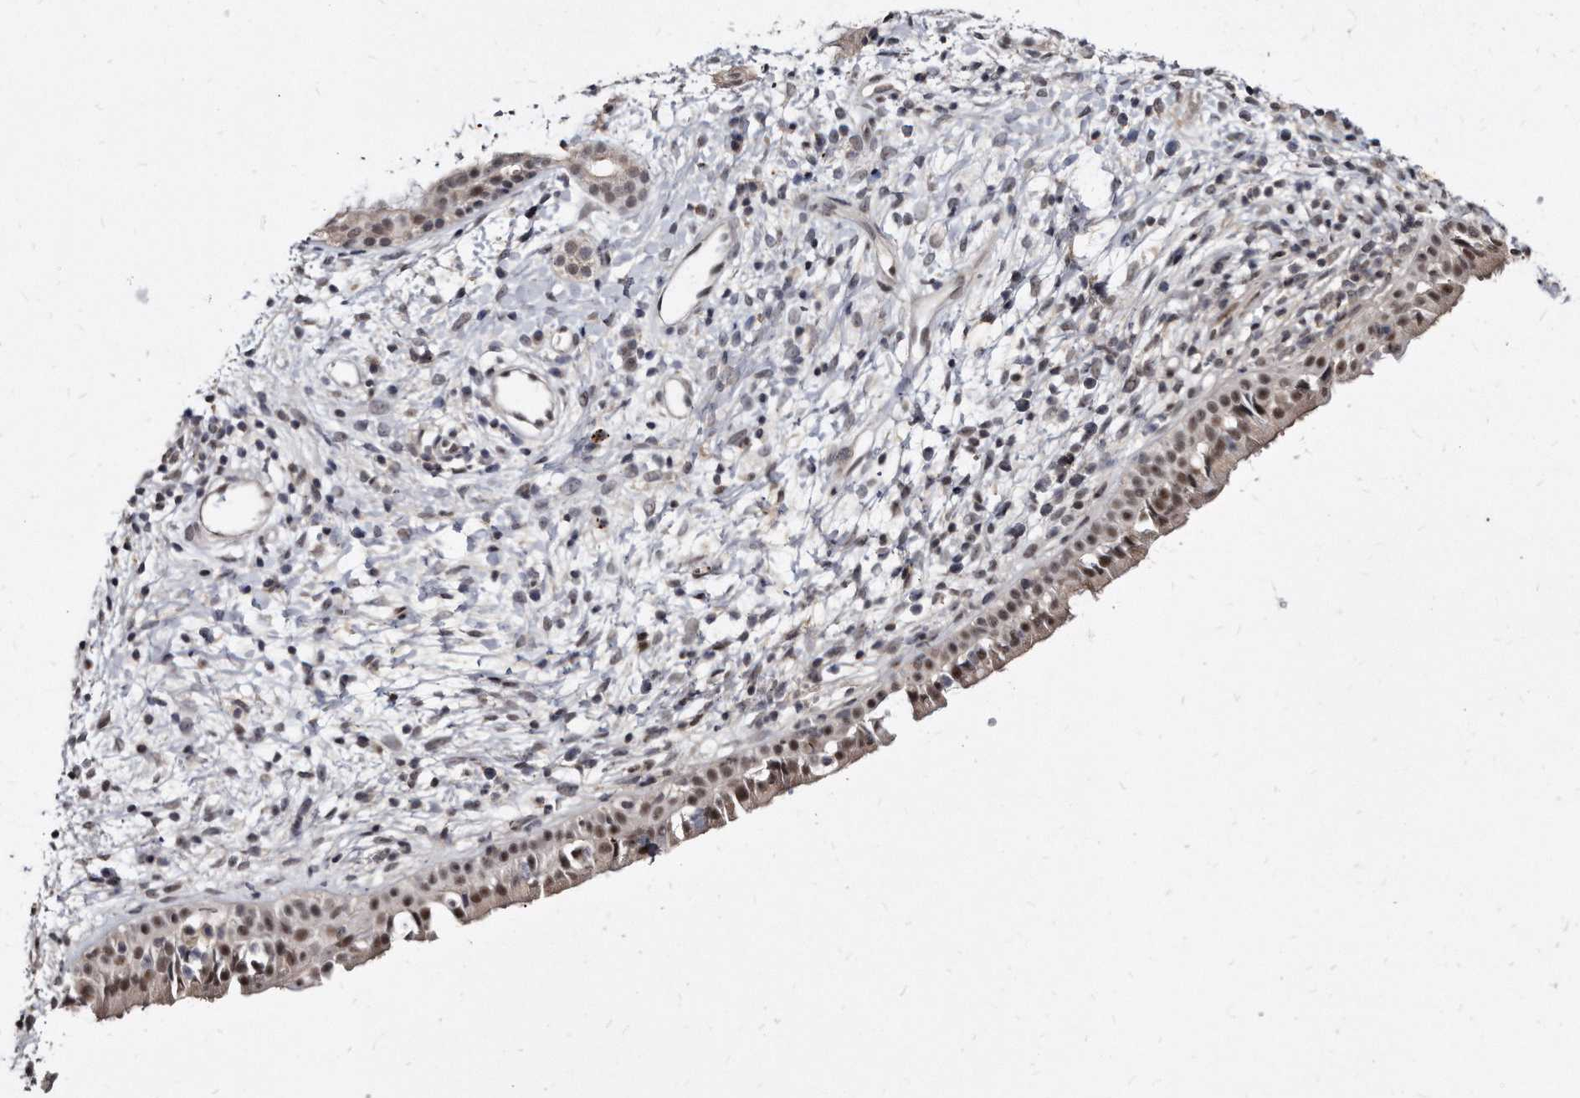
{"staining": {"intensity": "moderate", "quantity": "25%-75%", "location": "cytoplasmic/membranous,nuclear"}, "tissue": "nasopharynx", "cell_type": "Respiratory epithelial cells", "image_type": "normal", "snomed": [{"axis": "morphology", "description": "Normal tissue, NOS"}, {"axis": "topography", "description": "Nasopharynx"}], "caption": "Nasopharynx stained for a protein displays moderate cytoplasmic/membranous,nuclear positivity in respiratory epithelial cells. (DAB (3,3'-diaminobenzidine) = brown stain, brightfield microscopy at high magnification).", "gene": "KLHDC3", "patient": {"sex": "male", "age": 22}}